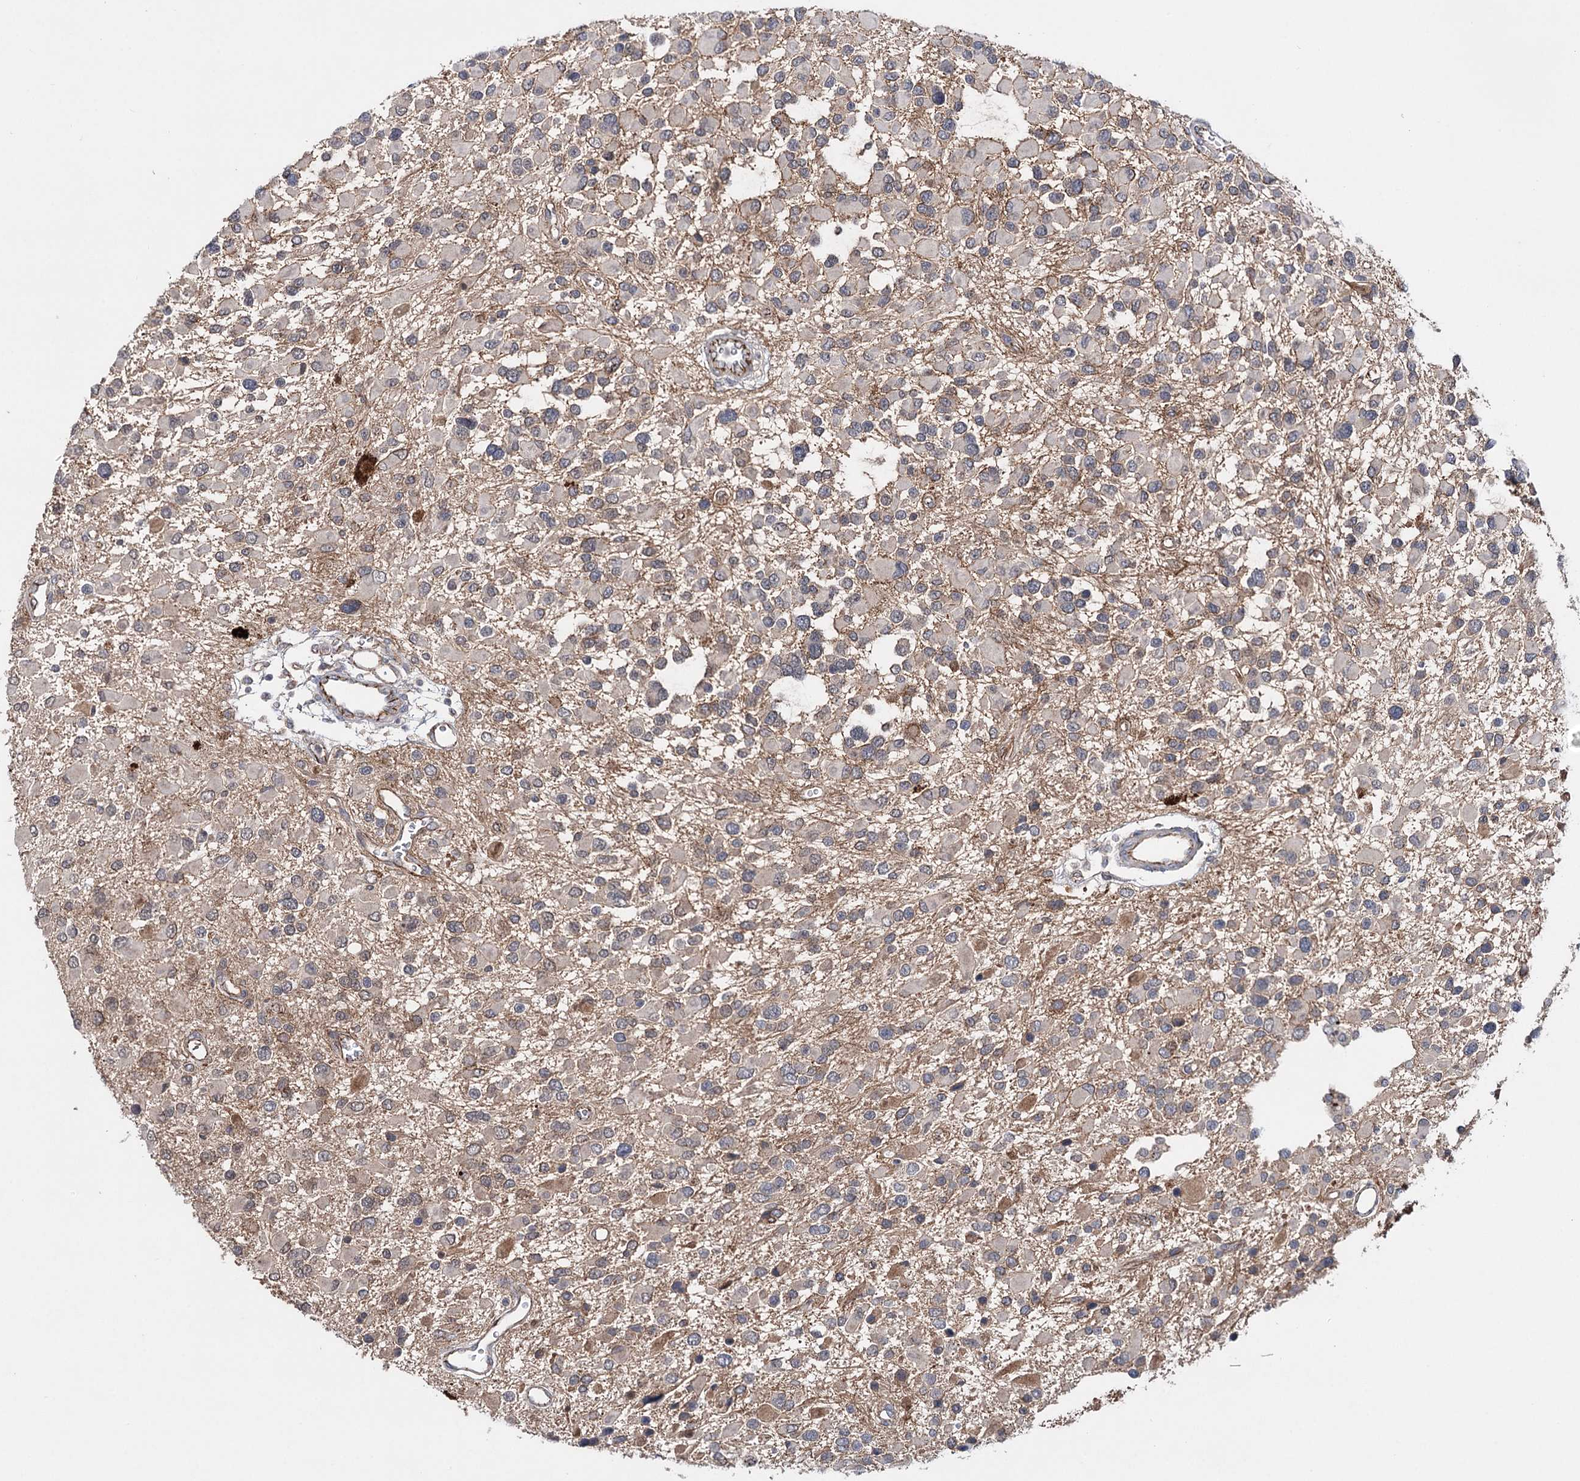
{"staining": {"intensity": "negative", "quantity": "none", "location": "none"}, "tissue": "glioma", "cell_type": "Tumor cells", "image_type": "cancer", "snomed": [{"axis": "morphology", "description": "Glioma, malignant, High grade"}, {"axis": "topography", "description": "Brain"}], "caption": "Human glioma stained for a protein using immunohistochemistry (IHC) displays no positivity in tumor cells.", "gene": "PKP4", "patient": {"sex": "male", "age": 53}}